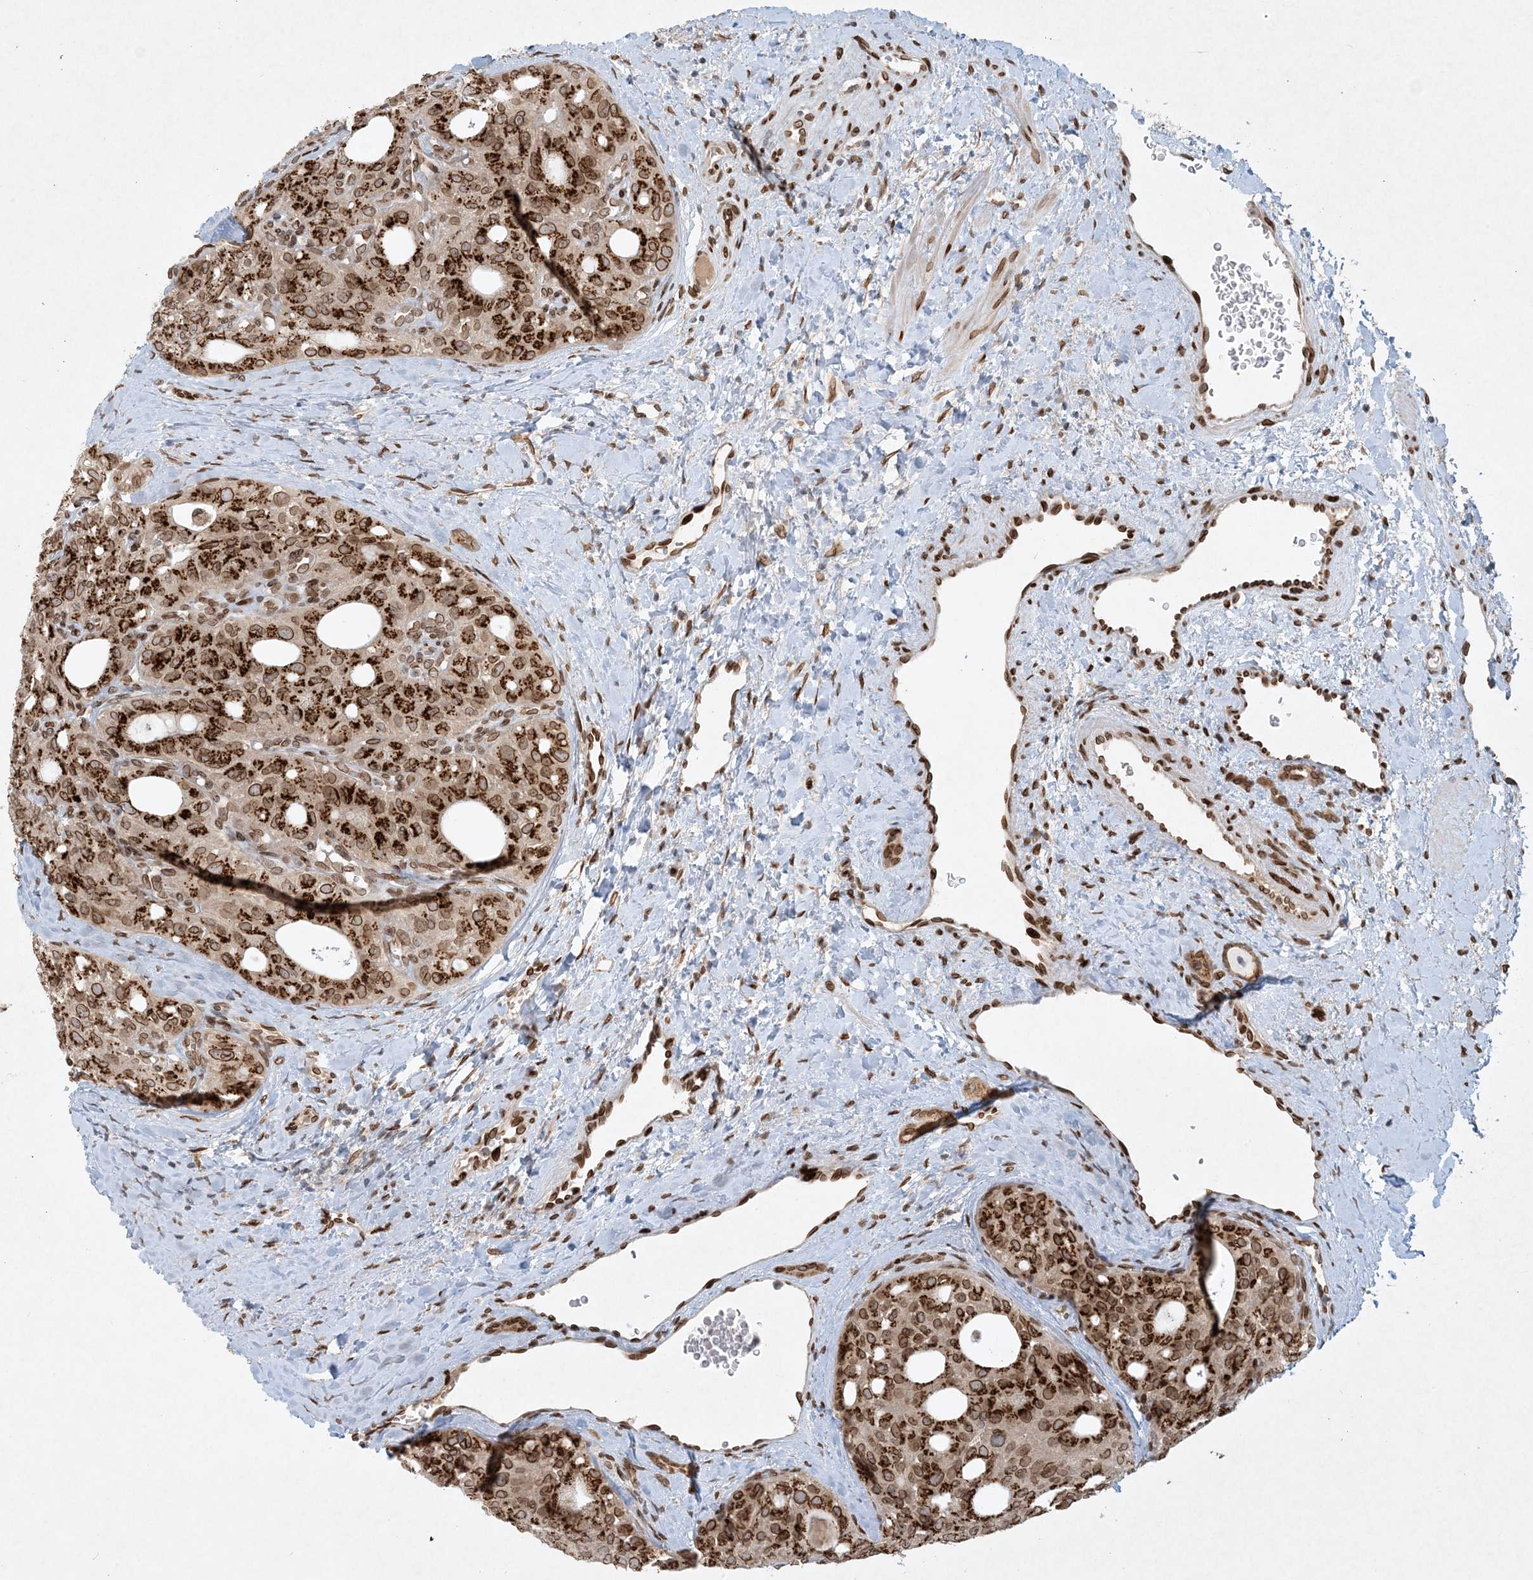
{"staining": {"intensity": "strong", "quantity": ">75%", "location": "cytoplasmic/membranous,nuclear"}, "tissue": "thyroid cancer", "cell_type": "Tumor cells", "image_type": "cancer", "snomed": [{"axis": "morphology", "description": "Follicular adenoma carcinoma, NOS"}, {"axis": "topography", "description": "Thyroid gland"}], "caption": "Protein staining of thyroid cancer tissue shows strong cytoplasmic/membranous and nuclear expression in about >75% of tumor cells.", "gene": "SLC35A2", "patient": {"sex": "male", "age": 75}}